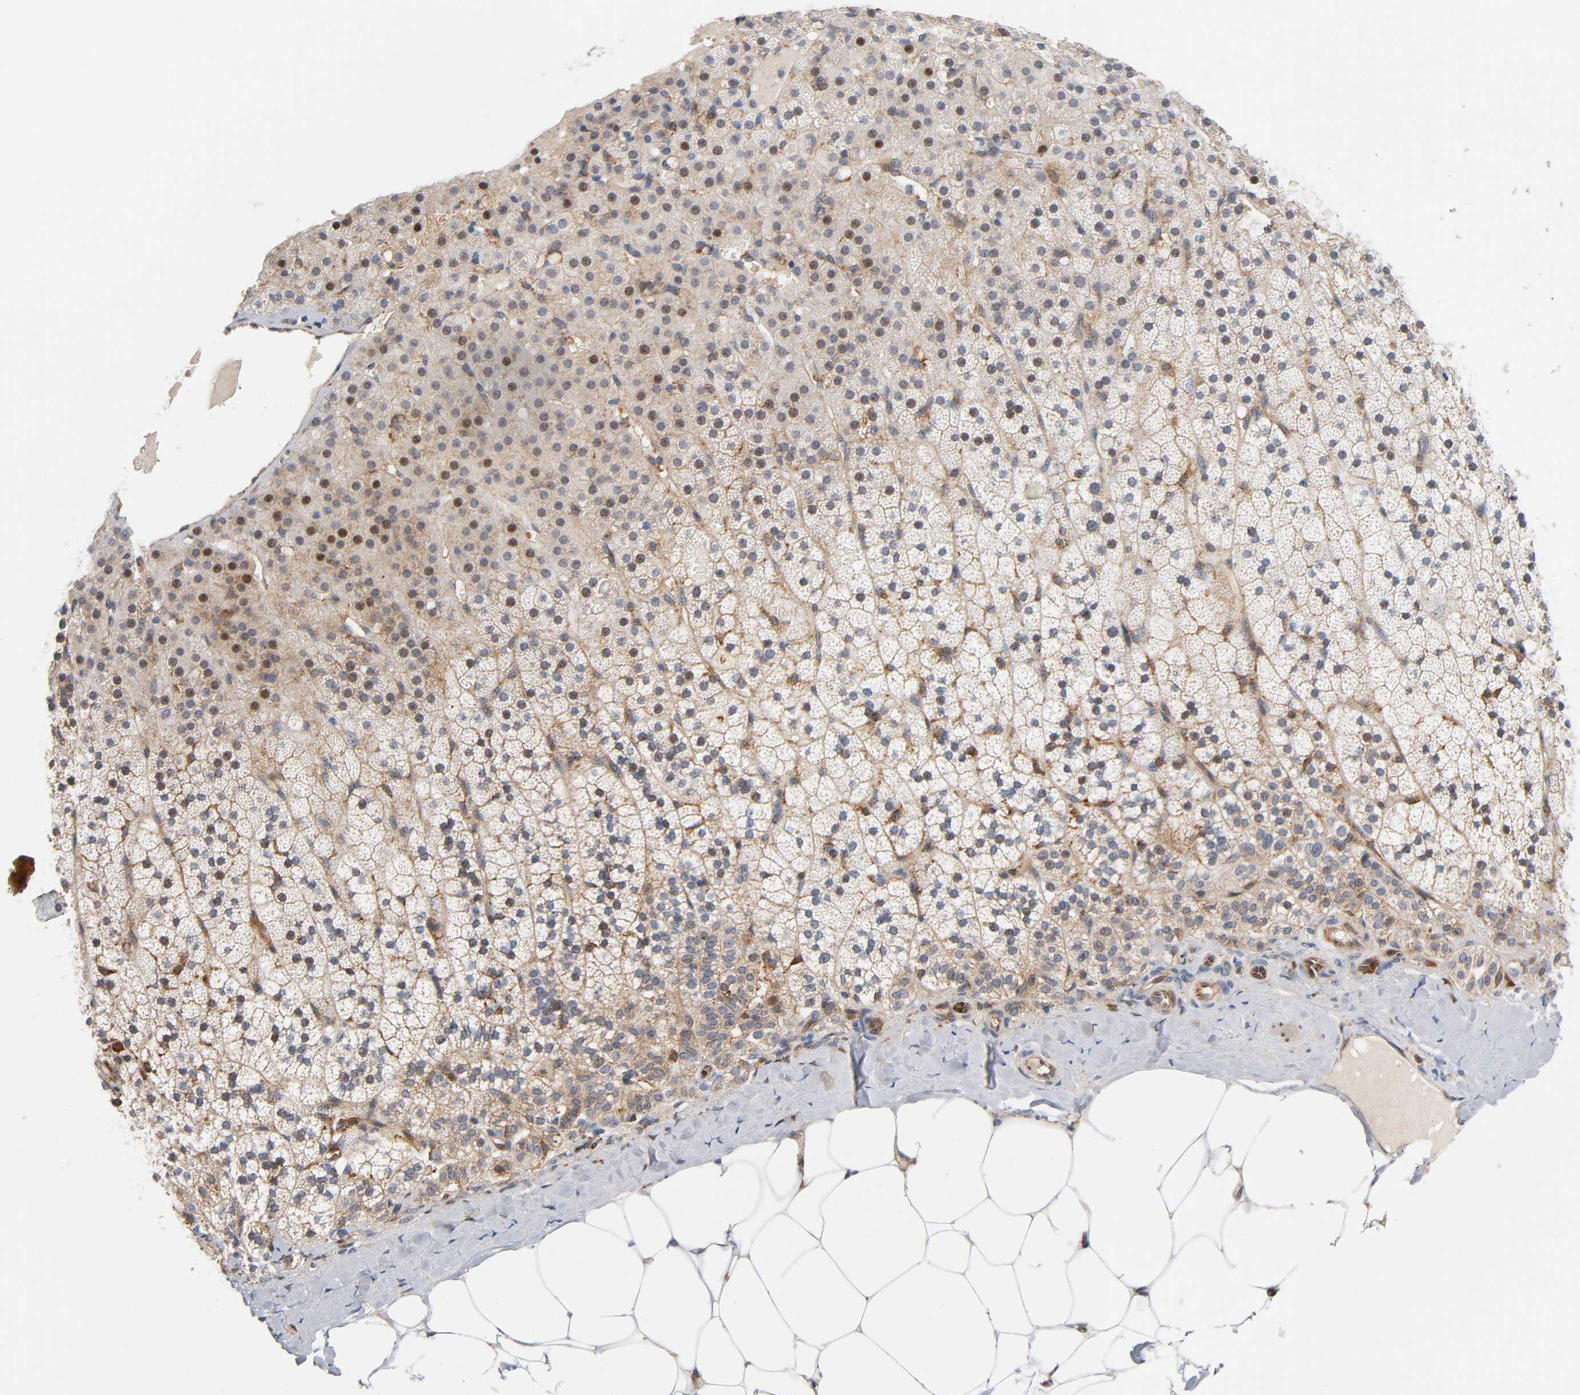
{"staining": {"intensity": "weak", "quantity": ">75%", "location": "cytoplasmic/membranous,nuclear"}, "tissue": "adrenal gland", "cell_type": "Glandular cells", "image_type": "normal", "snomed": [{"axis": "morphology", "description": "Normal tissue, NOS"}, {"axis": "topography", "description": "Adrenal gland"}], "caption": "This photomicrograph shows immunohistochemistry staining of unremarkable adrenal gland, with low weak cytoplasmic/membranous,nuclear positivity in about >75% of glandular cells.", "gene": "CD2AP", "patient": {"sex": "male", "age": 35}}